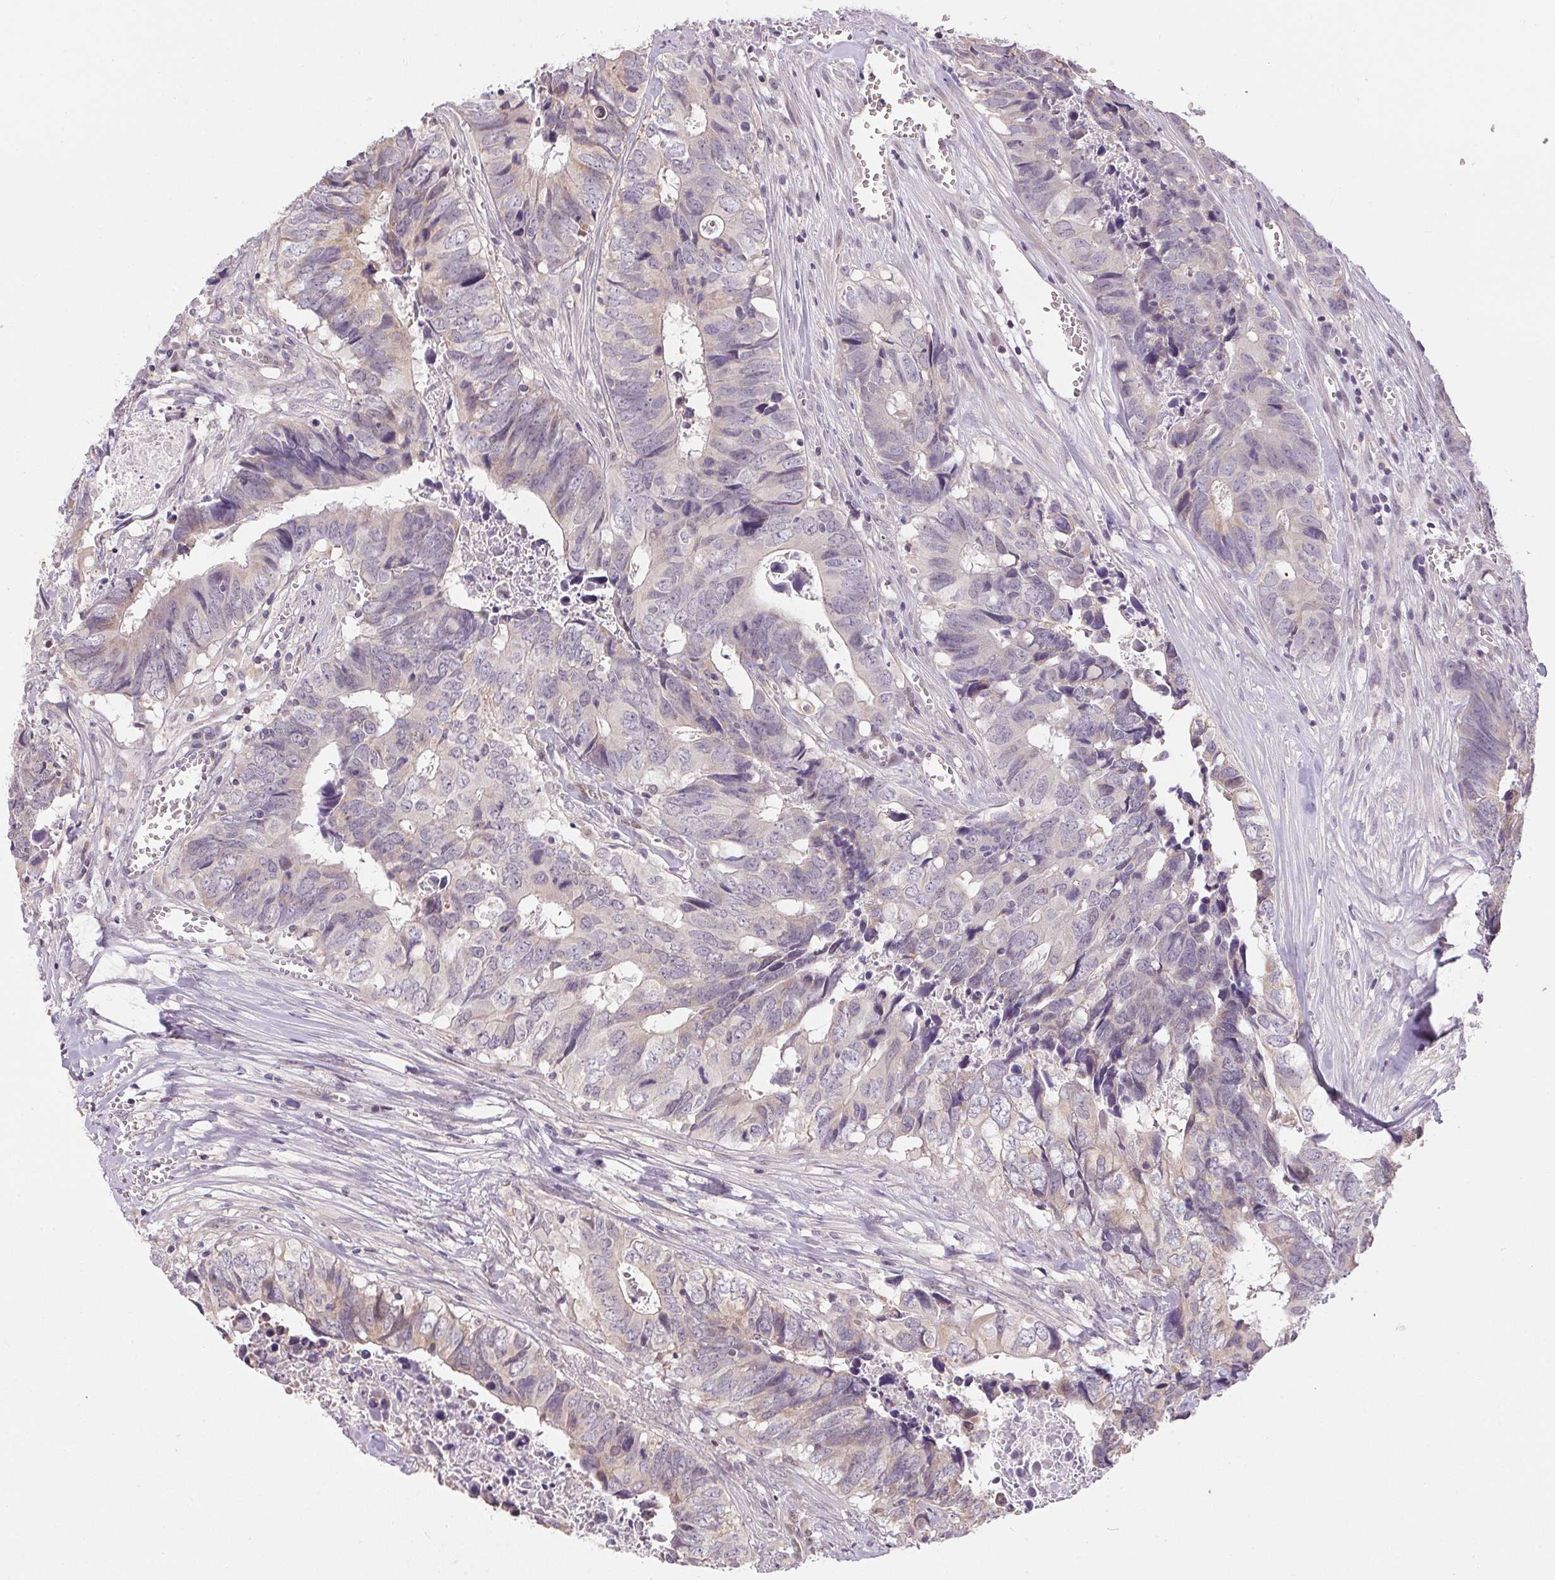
{"staining": {"intensity": "negative", "quantity": "none", "location": "none"}, "tissue": "colorectal cancer", "cell_type": "Tumor cells", "image_type": "cancer", "snomed": [{"axis": "morphology", "description": "Adenocarcinoma, NOS"}, {"axis": "topography", "description": "Colon"}], "caption": "This is a micrograph of IHC staining of colorectal cancer (adenocarcinoma), which shows no positivity in tumor cells.", "gene": "SC5D", "patient": {"sex": "female", "age": 82}}